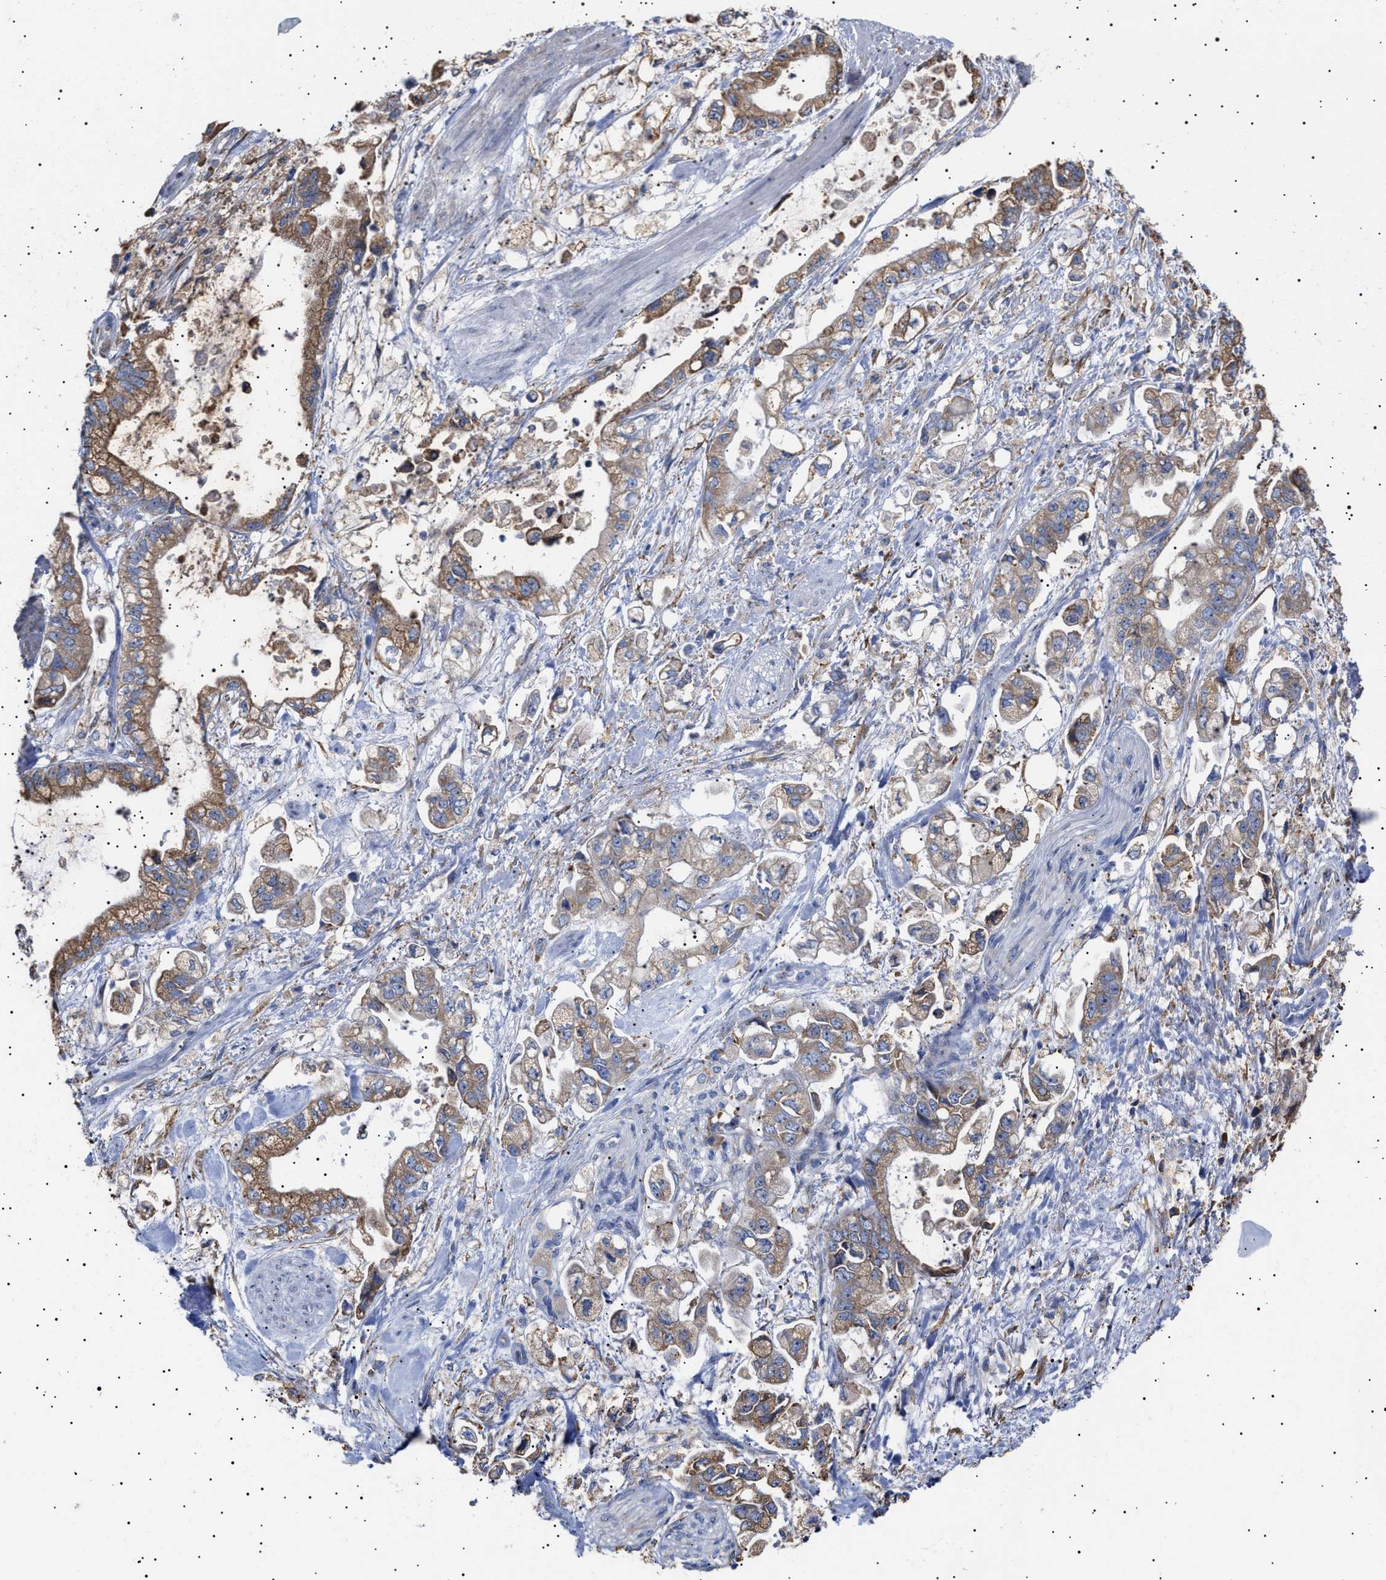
{"staining": {"intensity": "moderate", "quantity": ">75%", "location": "cytoplasmic/membranous"}, "tissue": "stomach cancer", "cell_type": "Tumor cells", "image_type": "cancer", "snomed": [{"axis": "morphology", "description": "Normal tissue, NOS"}, {"axis": "morphology", "description": "Adenocarcinoma, NOS"}, {"axis": "topography", "description": "Stomach"}], "caption": "The image demonstrates staining of adenocarcinoma (stomach), revealing moderate cytoplasmic/membranous protein expression (brown color) within tumor cells.", "gene": "ERCC6L2", "patient": {"sex": "male", "age": 62}}